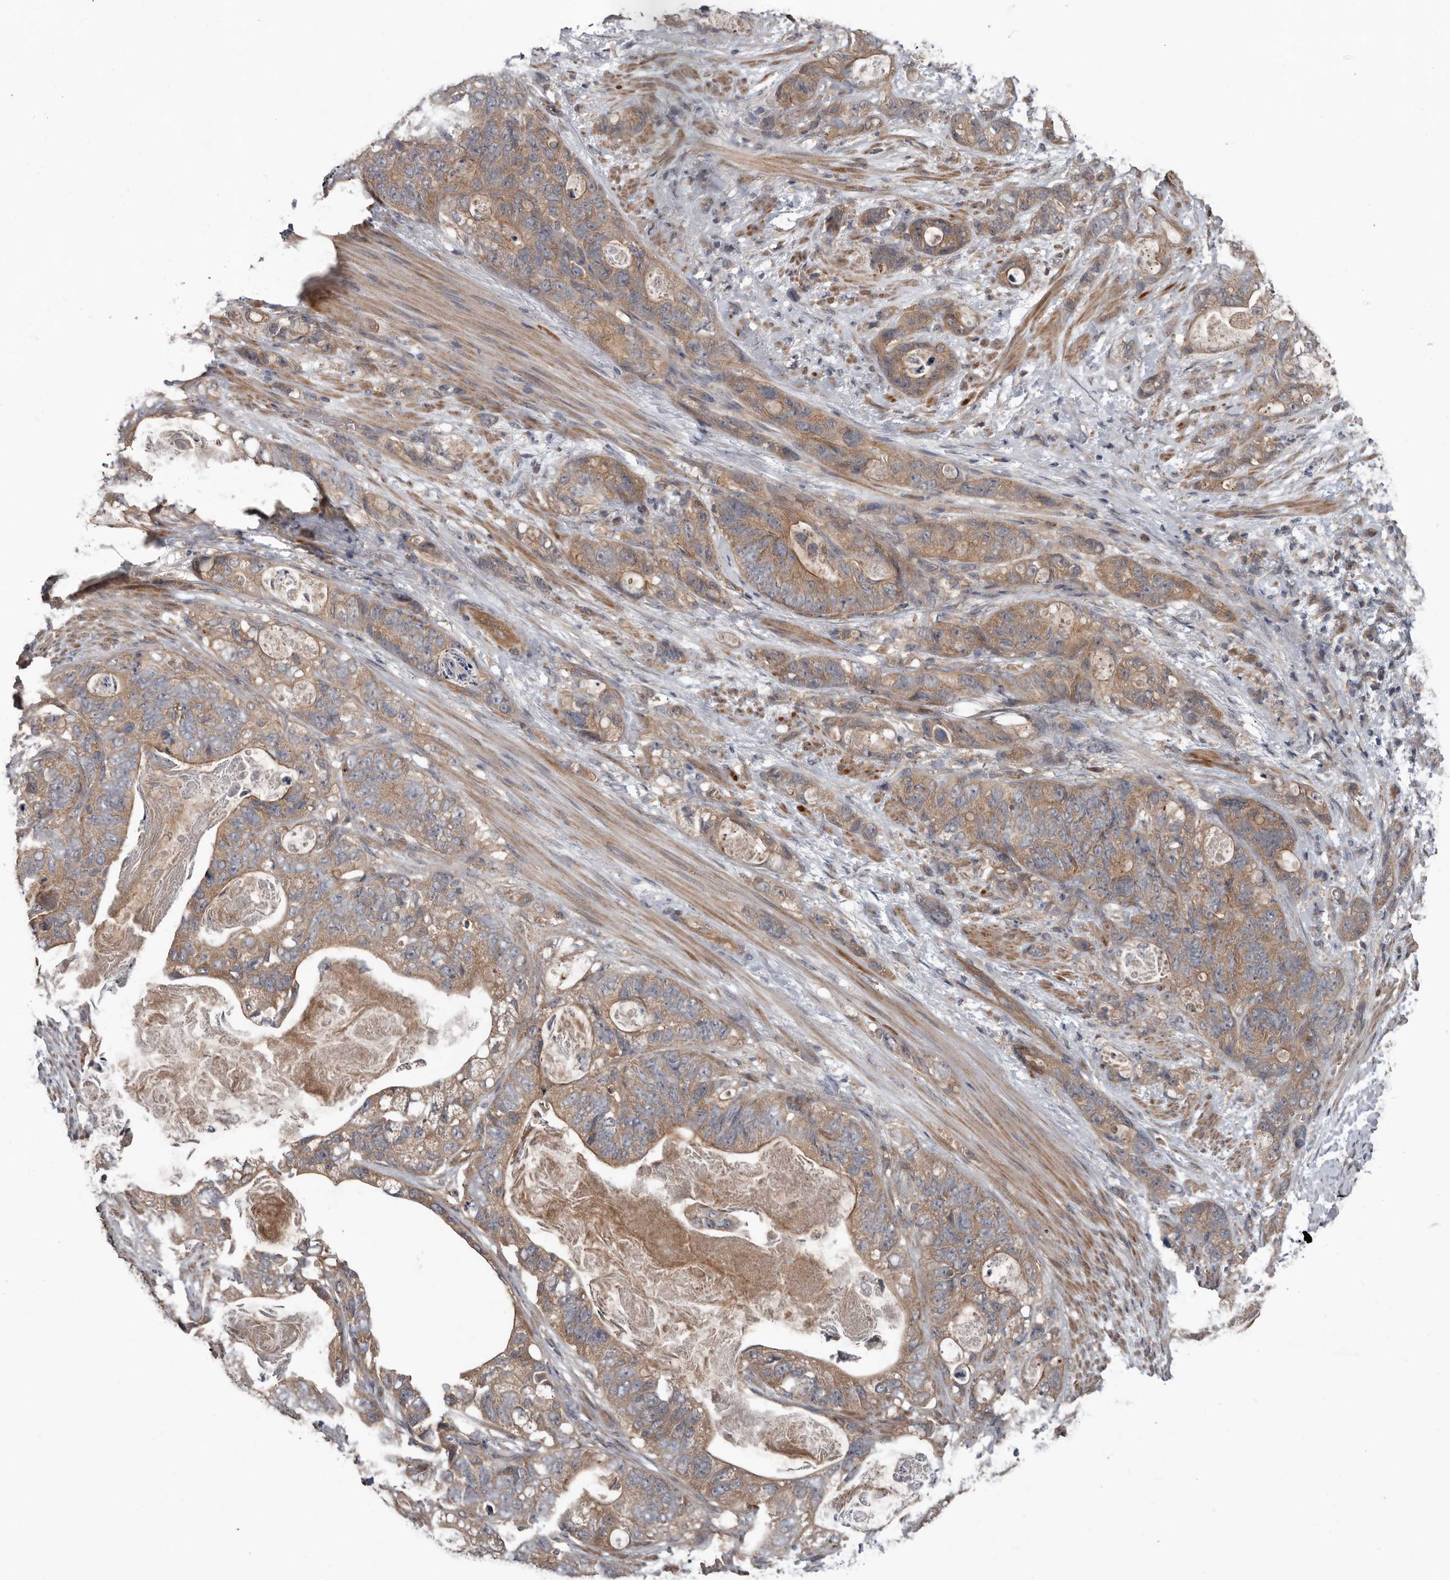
{"staining": {"intensity": "moderate", "quantity": ">75%", "location": "cytoplasmic/membranous"}, "tissue": "stomach cancer", "cell_type": "Tumor cells", "image_type": "cancer", "snomed": [{"axis": "morphology", "description": "Normal tissue, NOS"}, {"axis": "morphology", "description": "Adenocarcinoma, NOS"}, {"axis": "topography", "description": "Stomach"}], "caption": "Protein expression analysis of human stomach cancer (adenocarcinoma) reveals moderate cytoplasmic/membranous expression in approximately >75% of tumor cells.", "gene": "DNAJB4", "patient": {"sex": "female", "age": 89}}